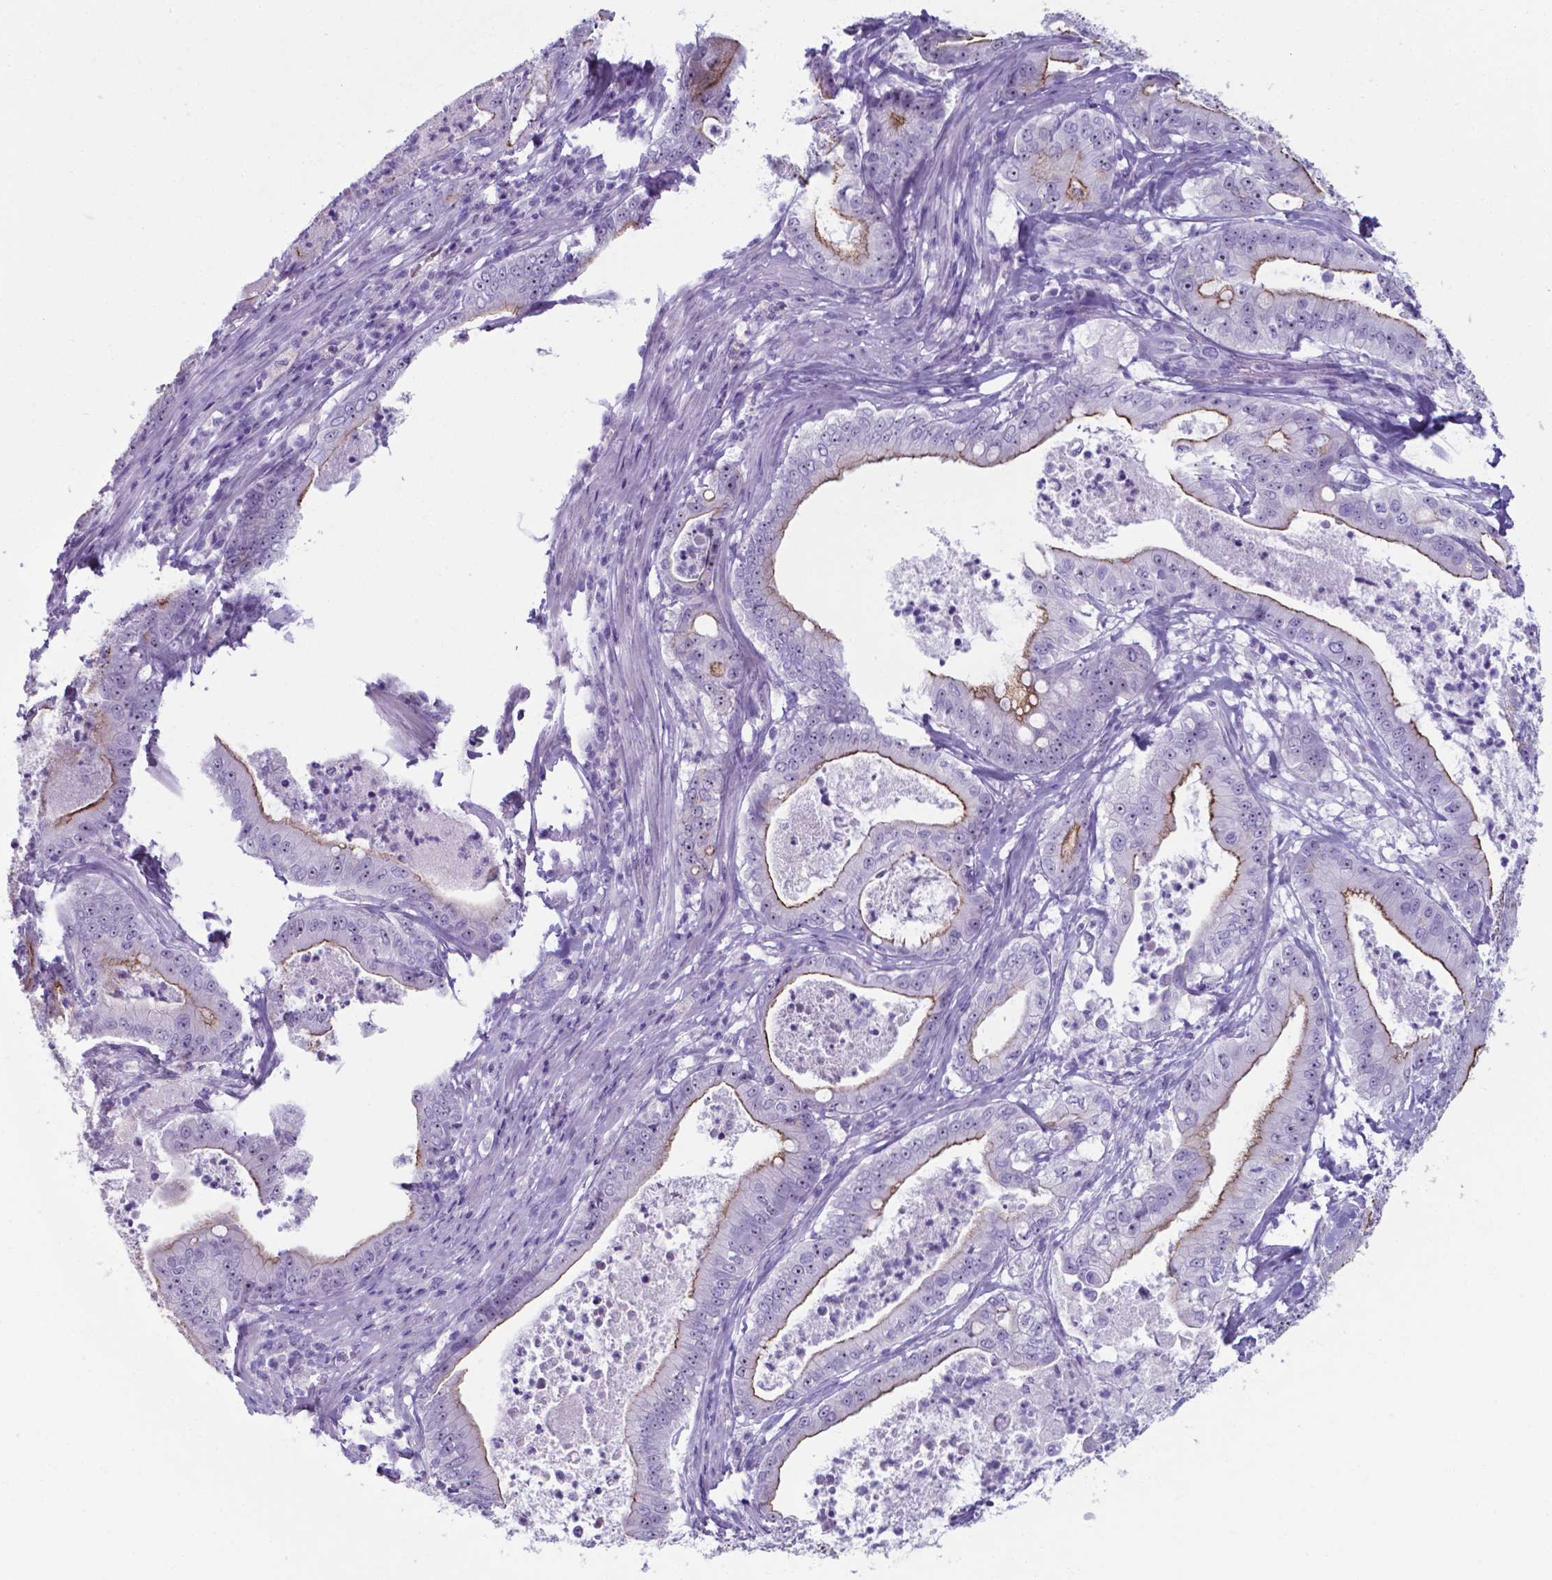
{"staining": {"intensity": "strong", "quantity": "25%-75%", "location": "cytoplasmic/membranous"}, "tissue": "pancreatic cancer", "cell_type": "Tumor cells", "image_type": "cancer", "snomed": [{"axis": "morphology", "description": "Adenocarcinoma, NOS"}, {"axis": "topography", "description": "Pancreas"}], "caption": "Adenocarcinoma (pancreatic) stained with a brown dye exhibits strong cytoplasmic/membranous positive expression in about 25%-75% of tumor cells.", "gene": "AP5B1", "patient": {"sex": "male", "age": 71}}